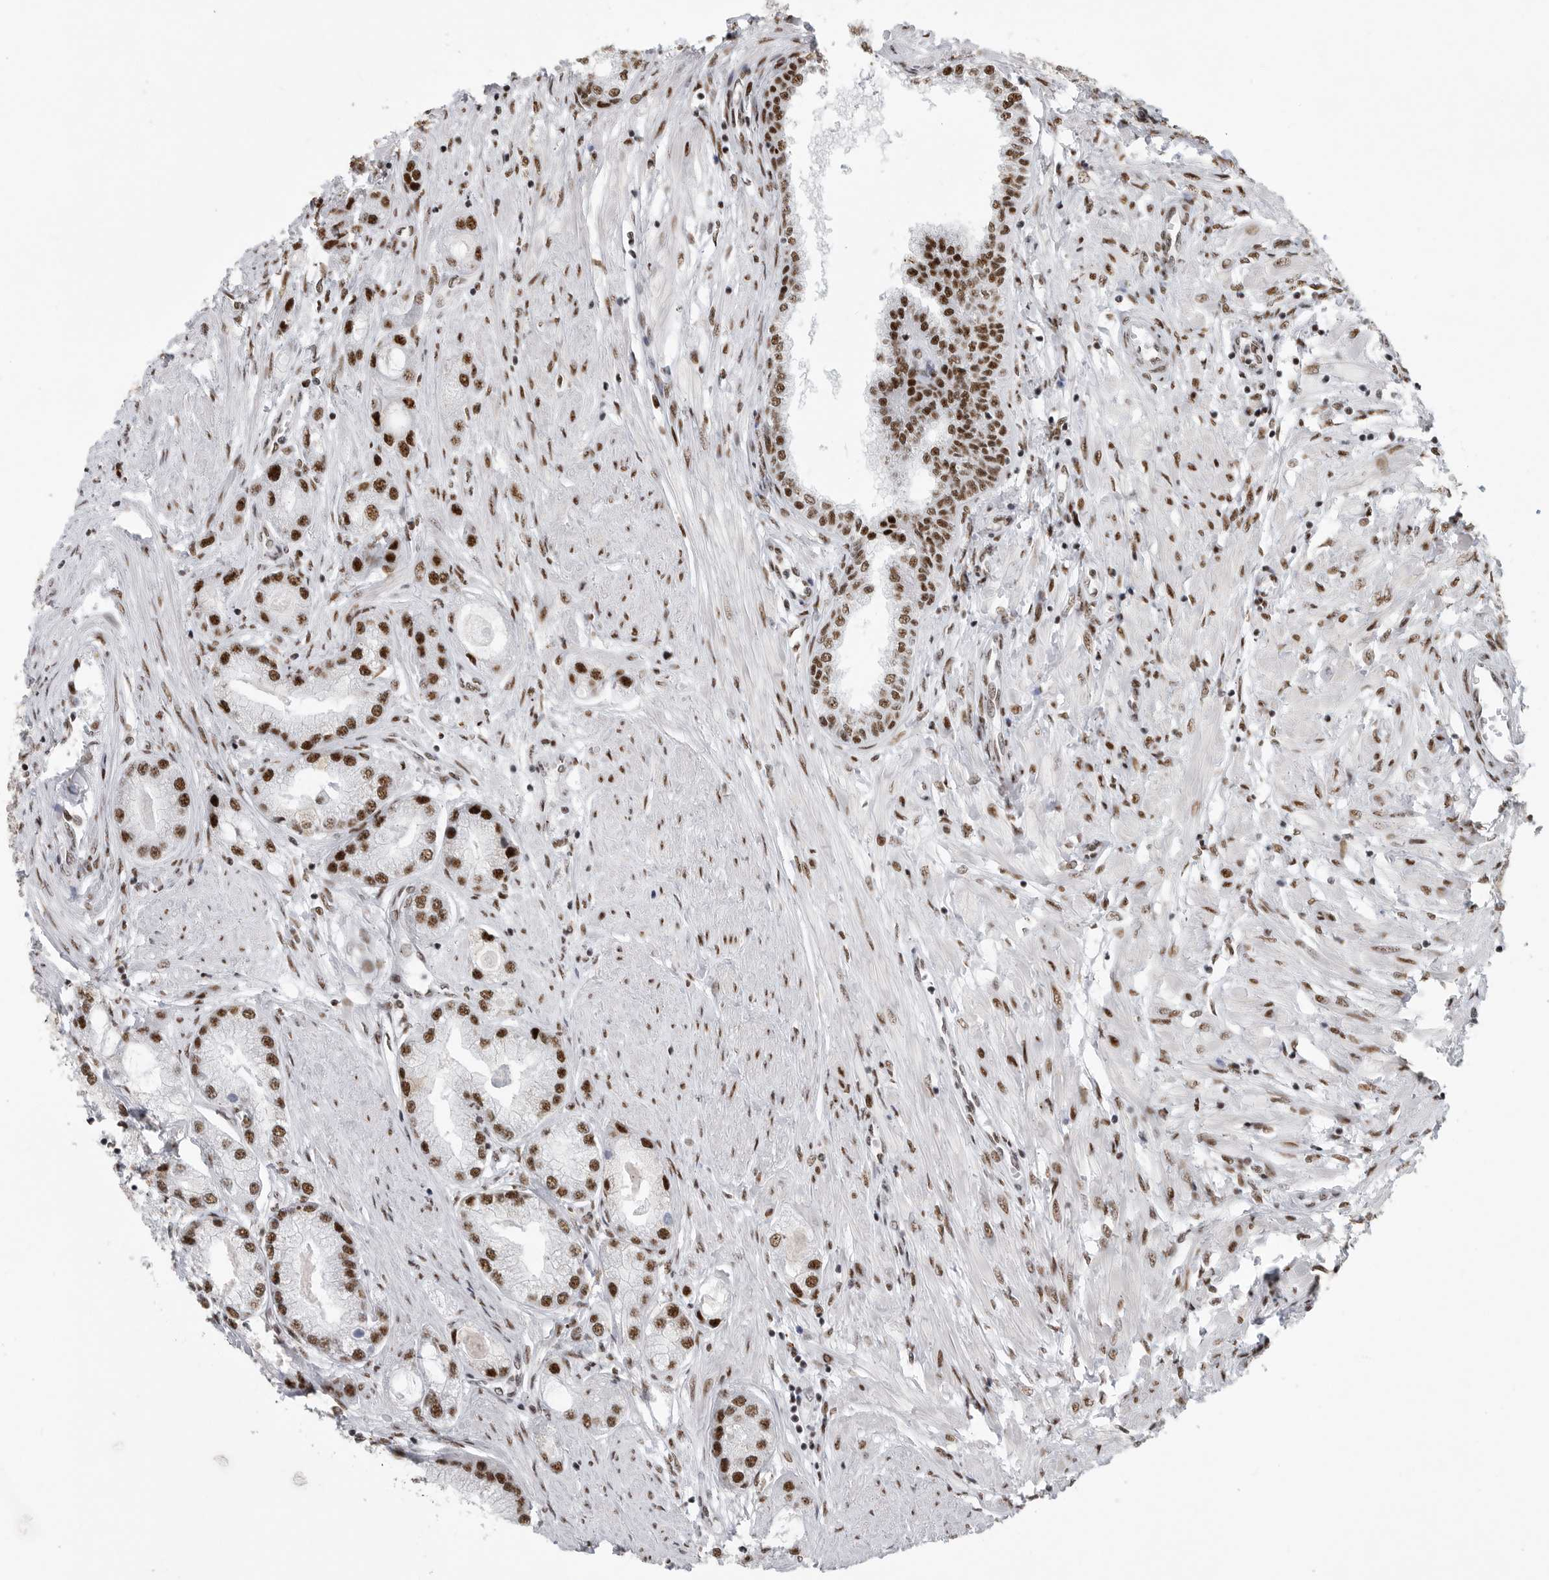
{"staining": {"intensity": "strong", "quantity": ">75%", "location": "nuclear"}, "tissue": "prostate cancer", "cell_type": "Tumor cells", "image_type": "cancer", "snomed": [{"axis": "morphology", "description": "Adenocarcinoma, Low grade"}, {"axis": "topography", "description": "Prostate"}], "caption": "Strong nuclear expression for a protein is present in about >75% of tumor cells of adenocarcinoma (low-grade) (prostate) using IHC.", "gene": "BCLAF1", "patient": {"sex": "male", "age": 62}}